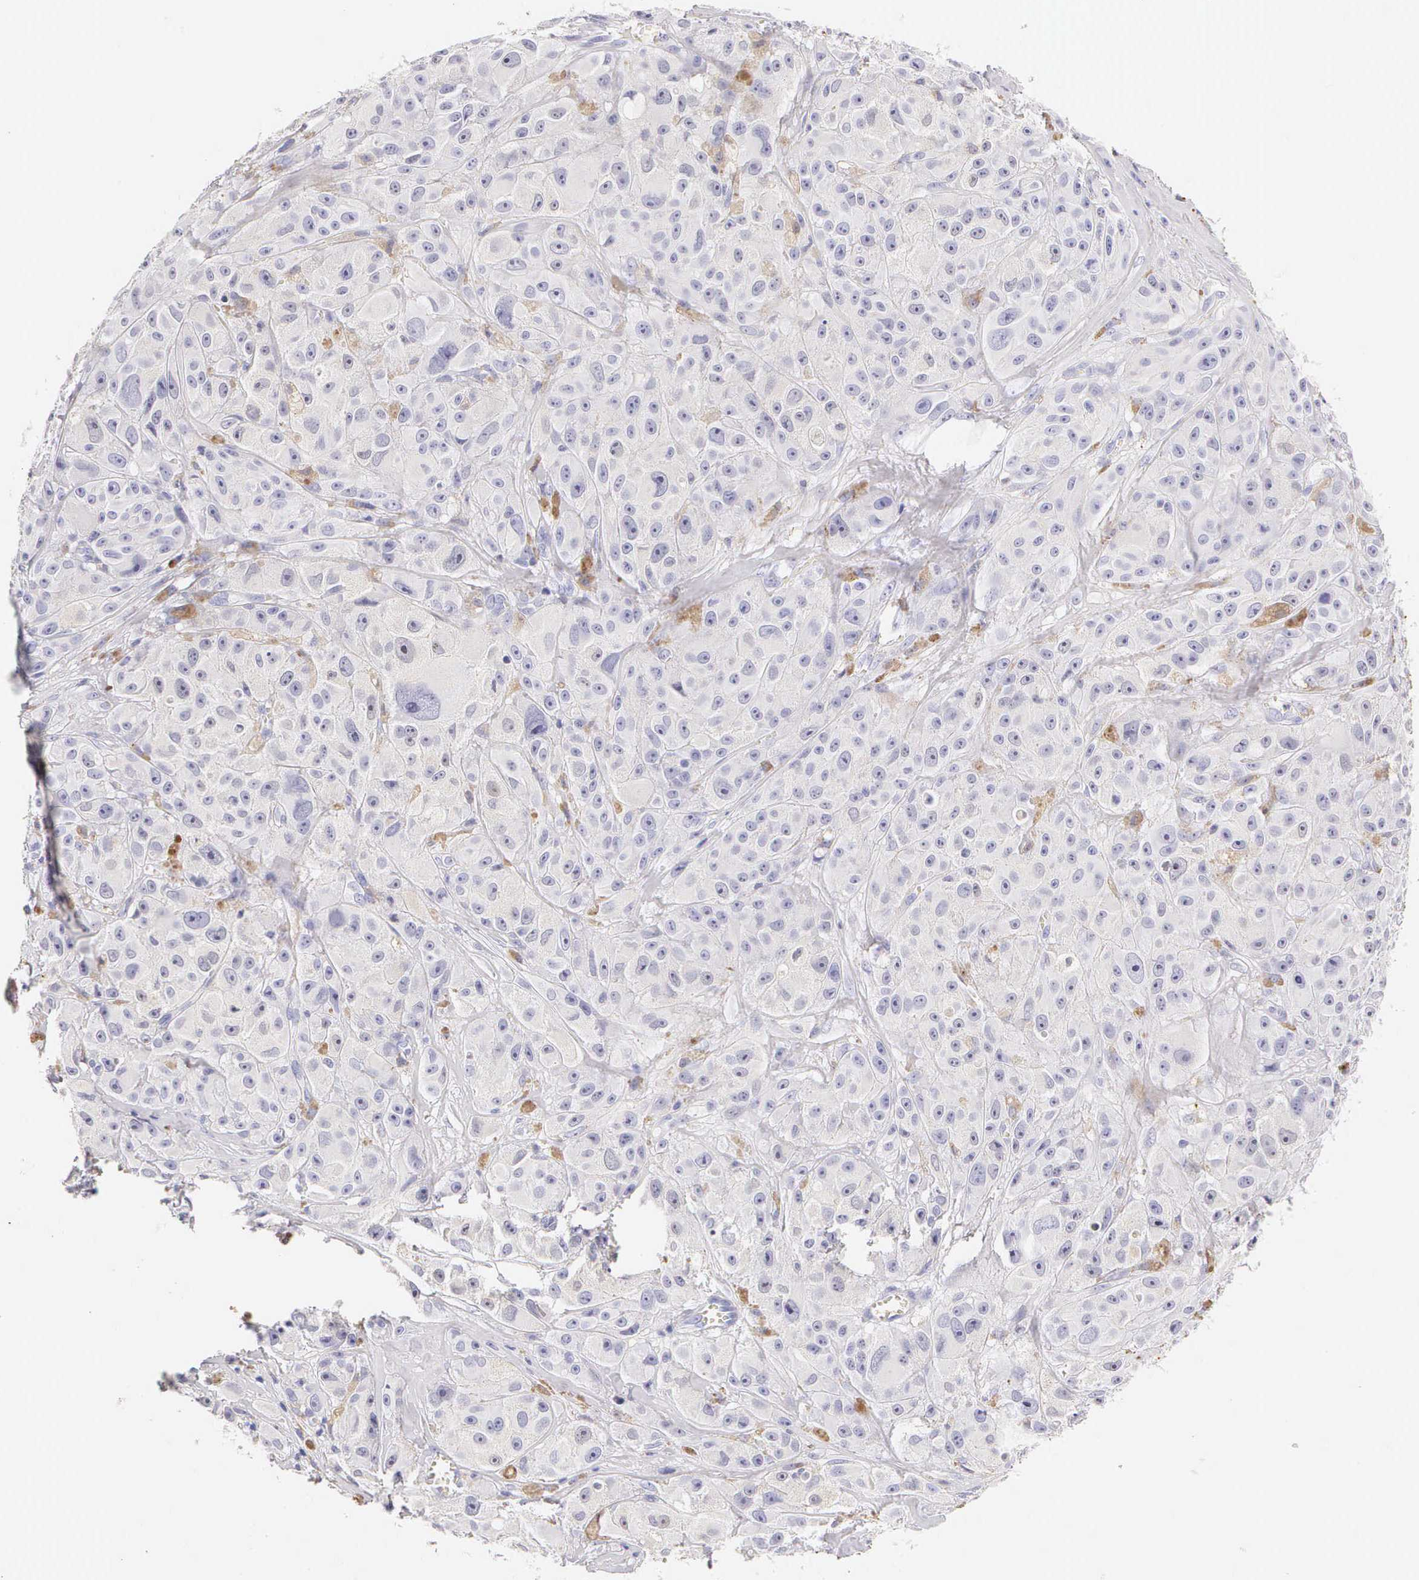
{"staining": {"intensity": "negative", "quantity": "none", "location": "none"}, "tissue": "melanoma", "cell_type": "Tumor cells", "image_type": "cancer", "snomed": [{"axis": "morphology", "description": "Malignant melanoma, NOS"}, {"axis": "topography", "description": "Skin"}], "caption": "Melanoma was stained to show a protein in brown. There is no significant positivity in tumor cells.", "gene": "KRT17", "patient": {"sex": "male", "age": 56}}